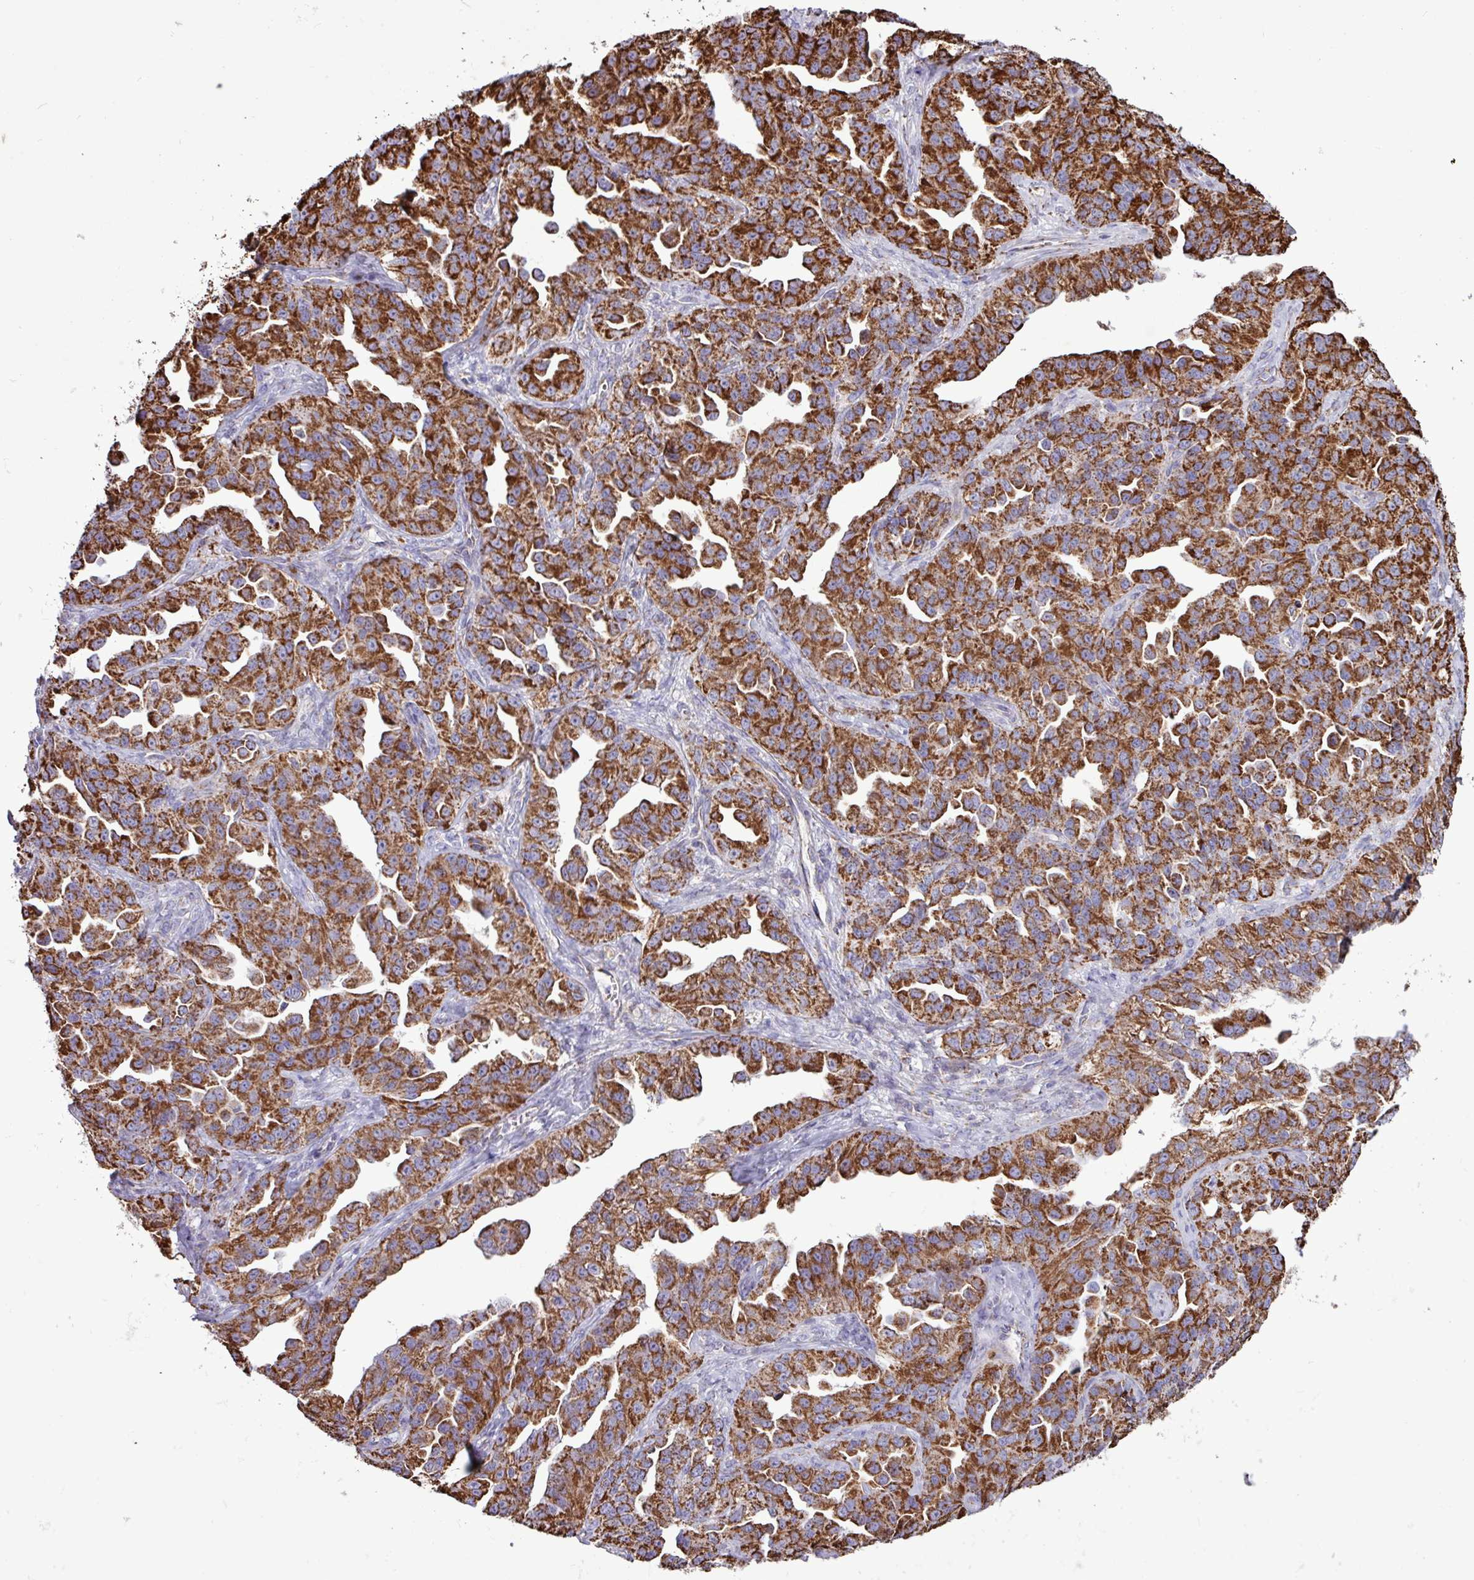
{"staining": {"intensity": "strong", "quantity": ">75%", "location": "cytoplasmic/membranous"}, "tissue": "ovarian cancer", "cell_type": "Tumor cells", "image_type": "cancer", "snomed": [{"axis": "morphology", "description": "Cystadenocarcinoma, serous, NOS"}, {"axis": "topography", "description": "Ovary"}], "caption": "Ovarian serous cystadenocarcinoma stained with a protein marker demonstrates strong staining in tumor cells.", "gene": "RTL3", "patient": {"sex": "female", "age": 75}}